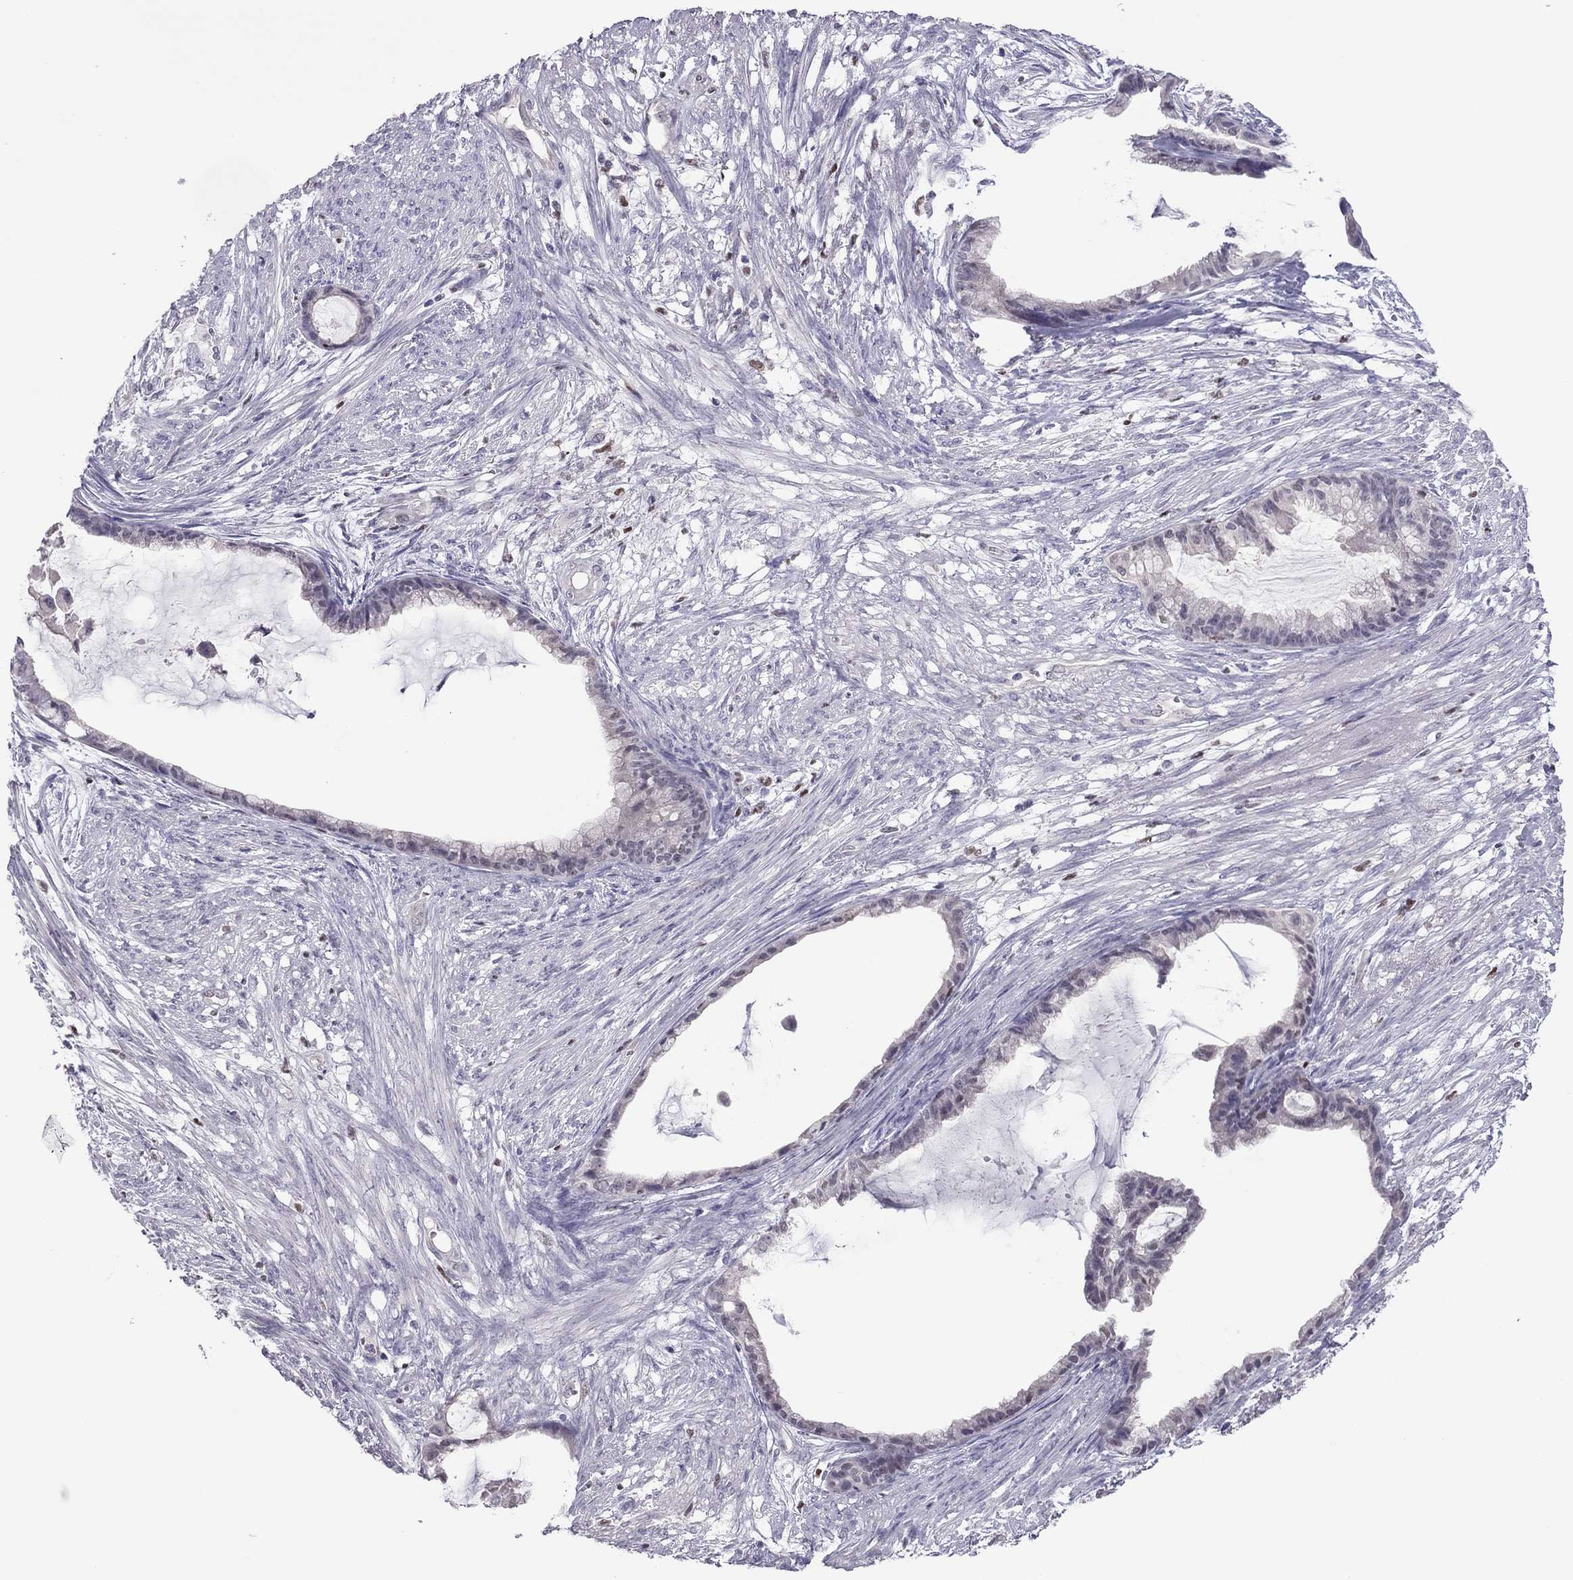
{"staining": {"intensity": "negative", "quantity": "none", "location": "none"}, "tissue": "endometrial cancer", "cell_type": "Tumor cells", "image_type": "cancer", "snomed": [{"axis": "morphology", "description": "Adenocarcinoma, NOS"}, {"axis": "topography", "description": "Endometrium"}], "caption": "Immunohistochemistry image of human endometrial cancer (adenocarcinoma) stained for a protein (brown), which displays no staining in tumor cells.", "gene": "SPINT3", "patient": {"sex": "female", "age": 86}}